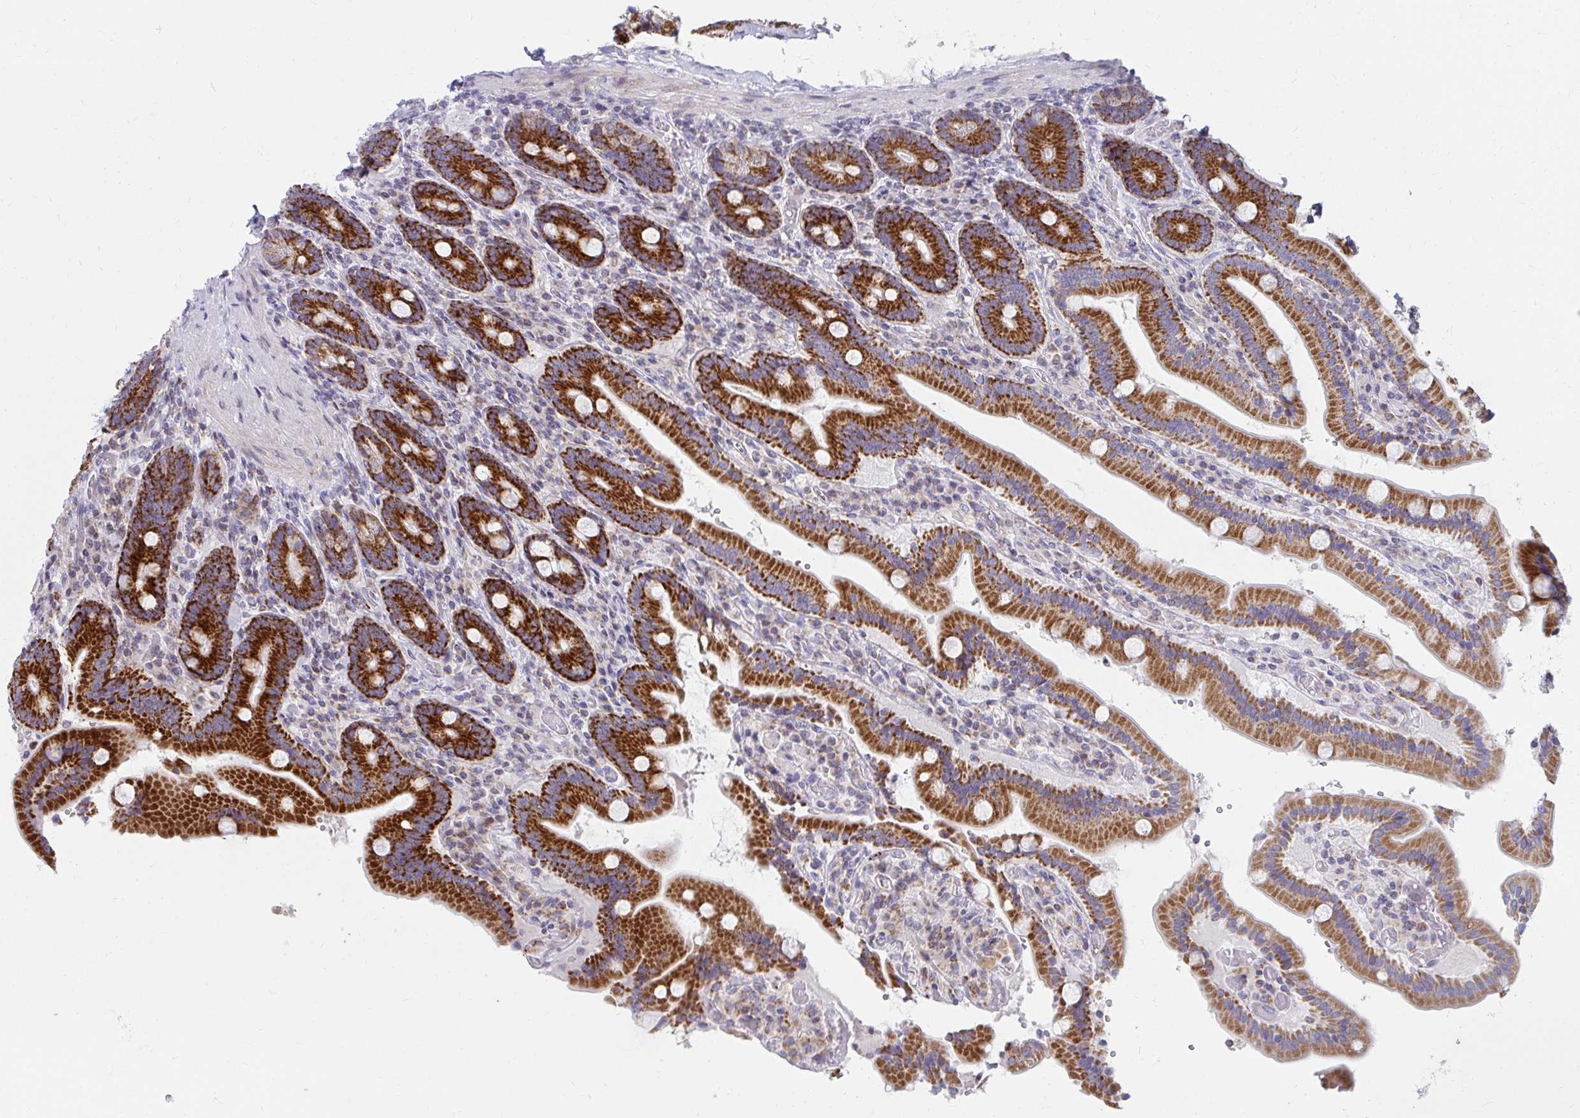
{"staining": {"intensity": "strong", "quantity": ">75%", "location": "cytoplasmic/membranous"}, "tissue": "duodenum", "cell_type": "Glandular cells", "image_type": "normal", "snomed": [{"axis": "morphology", "description": "Normal tissue, NOS"}, {"axis": "topography", "description": "Duodenum"}], "caption": "Glandular cells display high levels of strong cytoplasmic/membranous positivity in approximately >75% of cells in normal duodenum.", "gene": "EXOC5", "patient": {"sex": "female", "age": 62}}